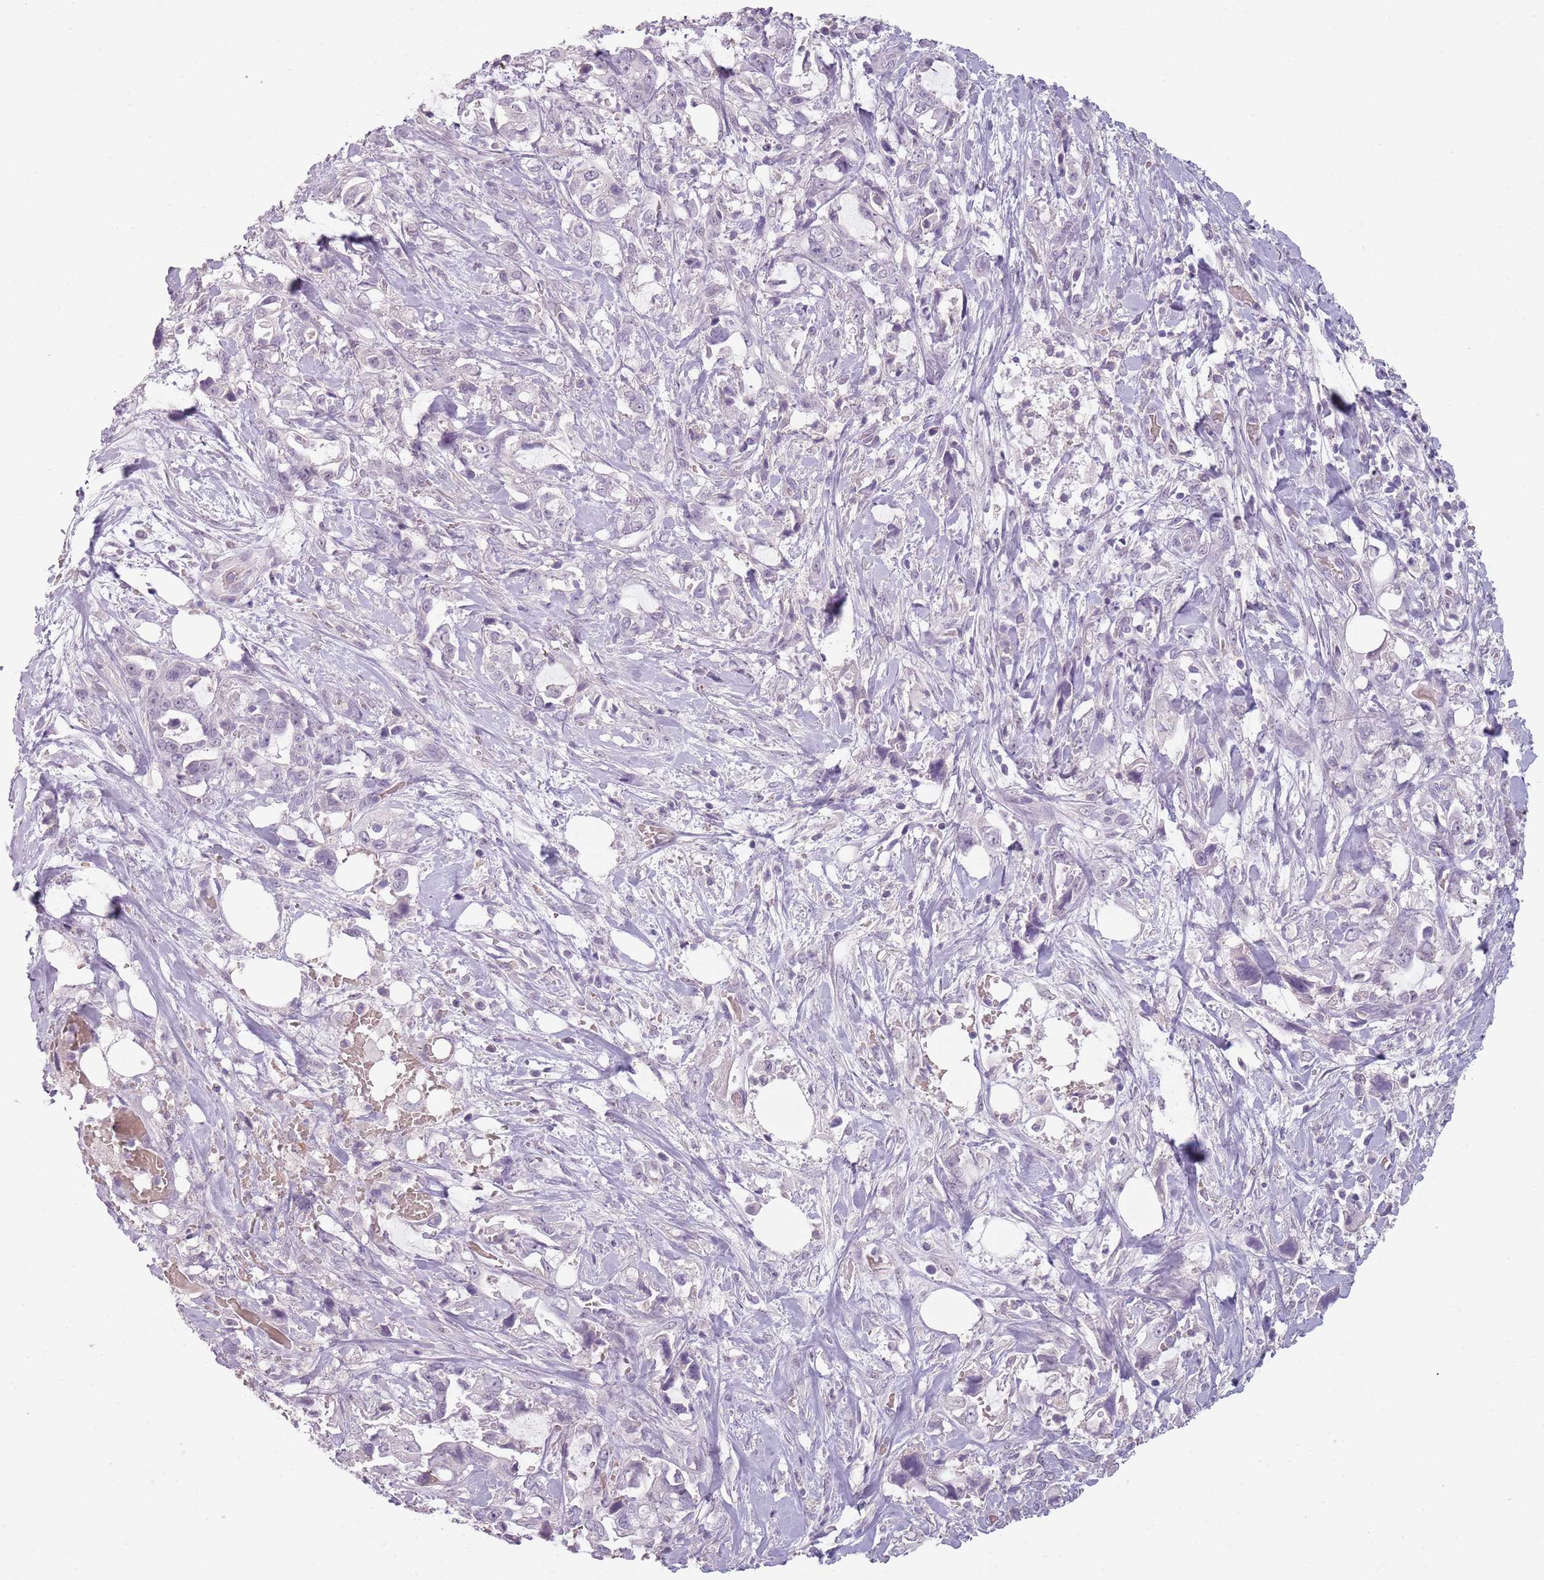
{"staining": {"intensity": "negative", "quantity": "none", "location": "none"}, "tissue": "pancreatic cancer", "cell_type": "Tumor cells", "image_type": "cancer", "snomed": [{"axis": "morphology", "description": "Adenocarcinoma, NOS"}, {"axis": "topography", "description": "Pancreas"}], "caption": "DAB (3,3'-diaminobenzidine) immunohistochemical staining of pancreatic adenocarcinoma shows no significant staining in tumor cells. (Brightfield microscopy of DAB IHC at high magnification).", "gene": "PIEZO1", "patient": {"sex": "female", "age": 61}}